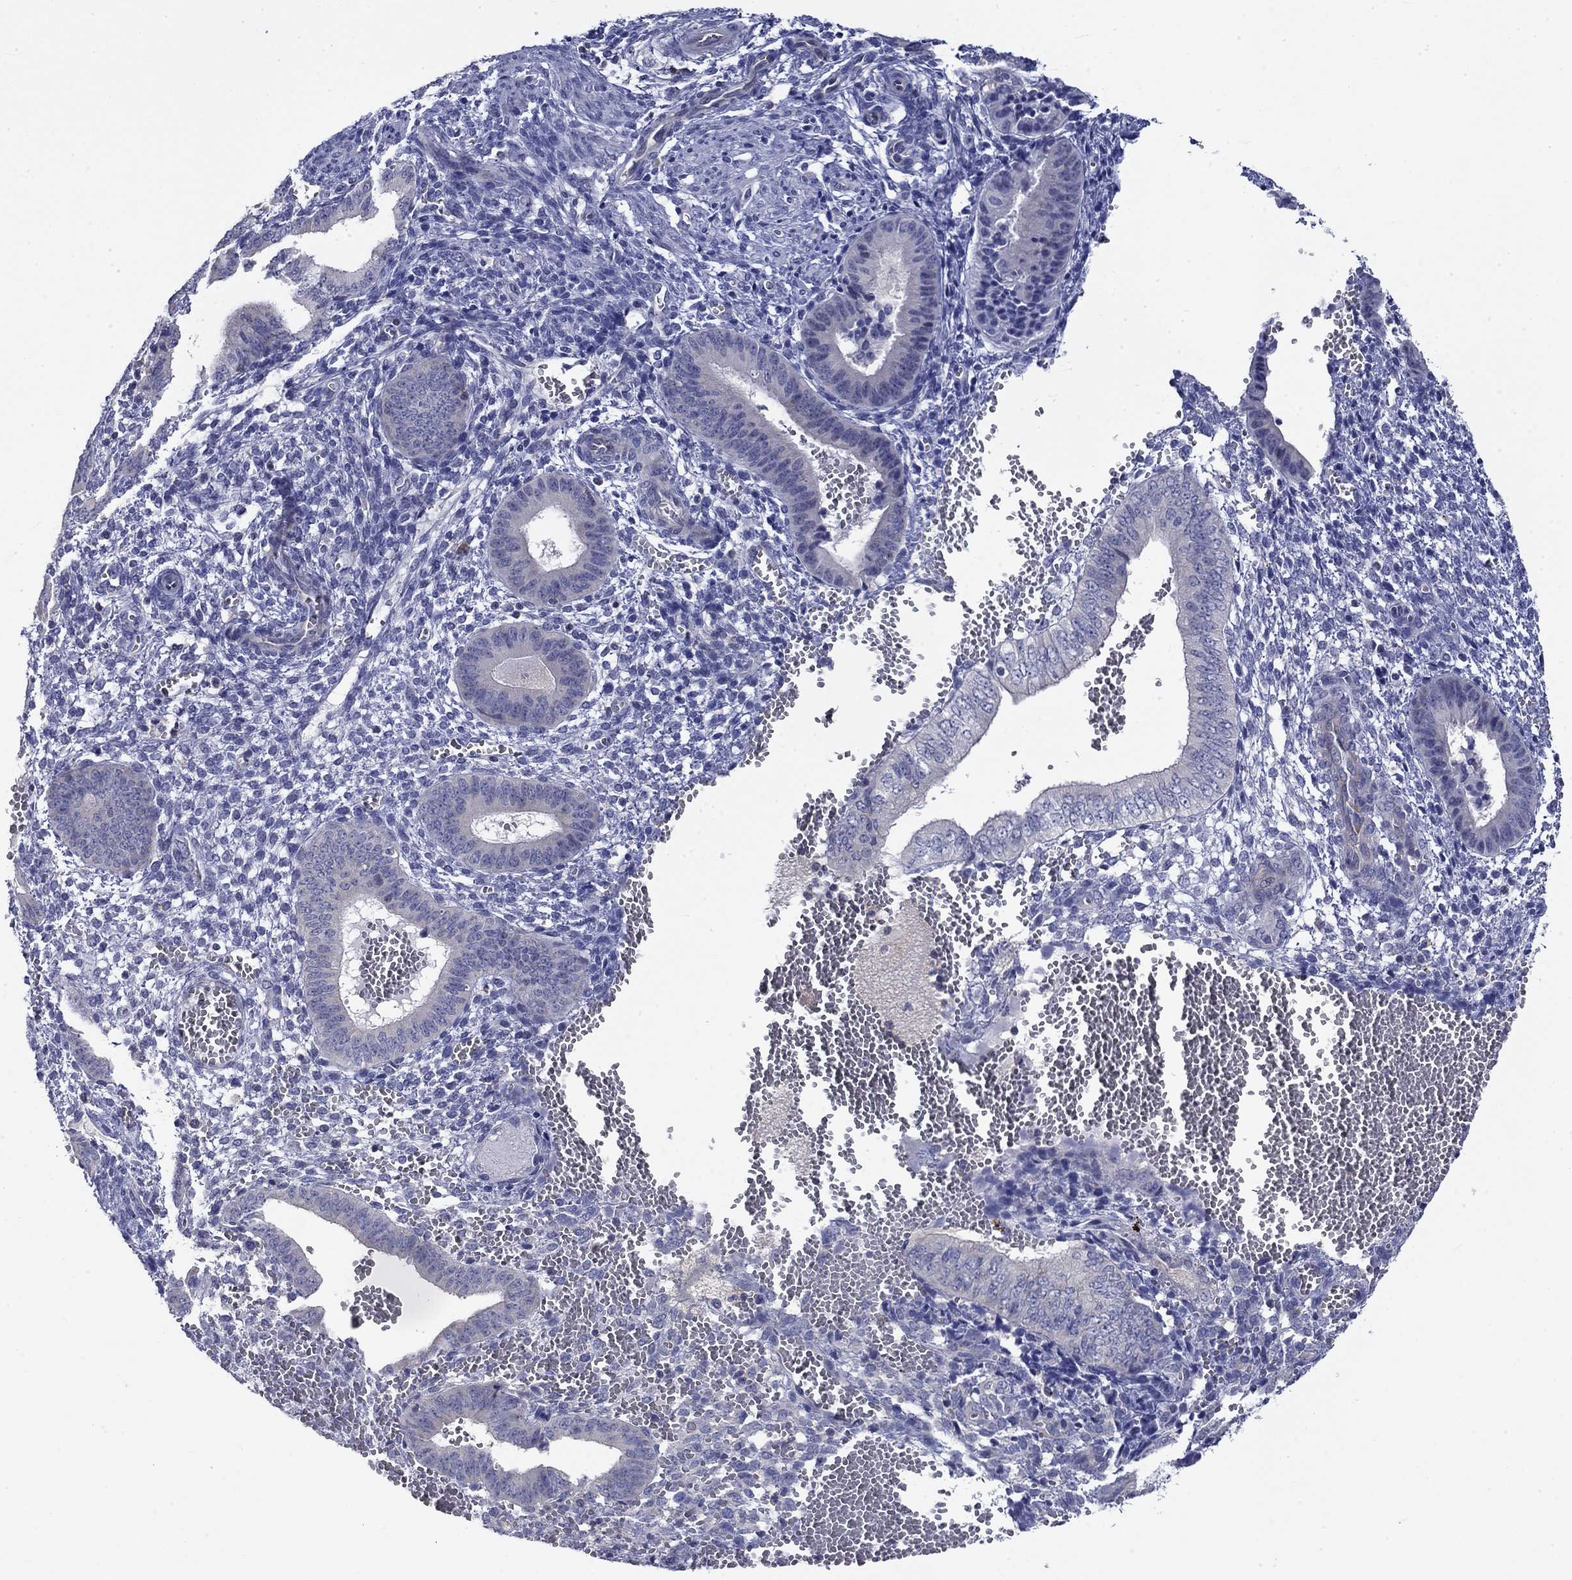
{"staining": {"intensity": "negative", "quantity": "none", "location": "none"}, "tissue": "endometrium", "cell_type": "Cells in endometrial stroma", "image_type": "normal", "snomed": [{"axis": "morphology", "description": "Normal tissue, NOS"}, {"axis": "topography", "description": "Endometrium"}], "caption": "DAB (3,3'-diaminobenzidine) immunohistochemical staining of normal human endometrium reveals no significant staining in cells in endometrial stroma.", "gene": "POU2F2", "patient": {"sex": "female", "age": 42}}